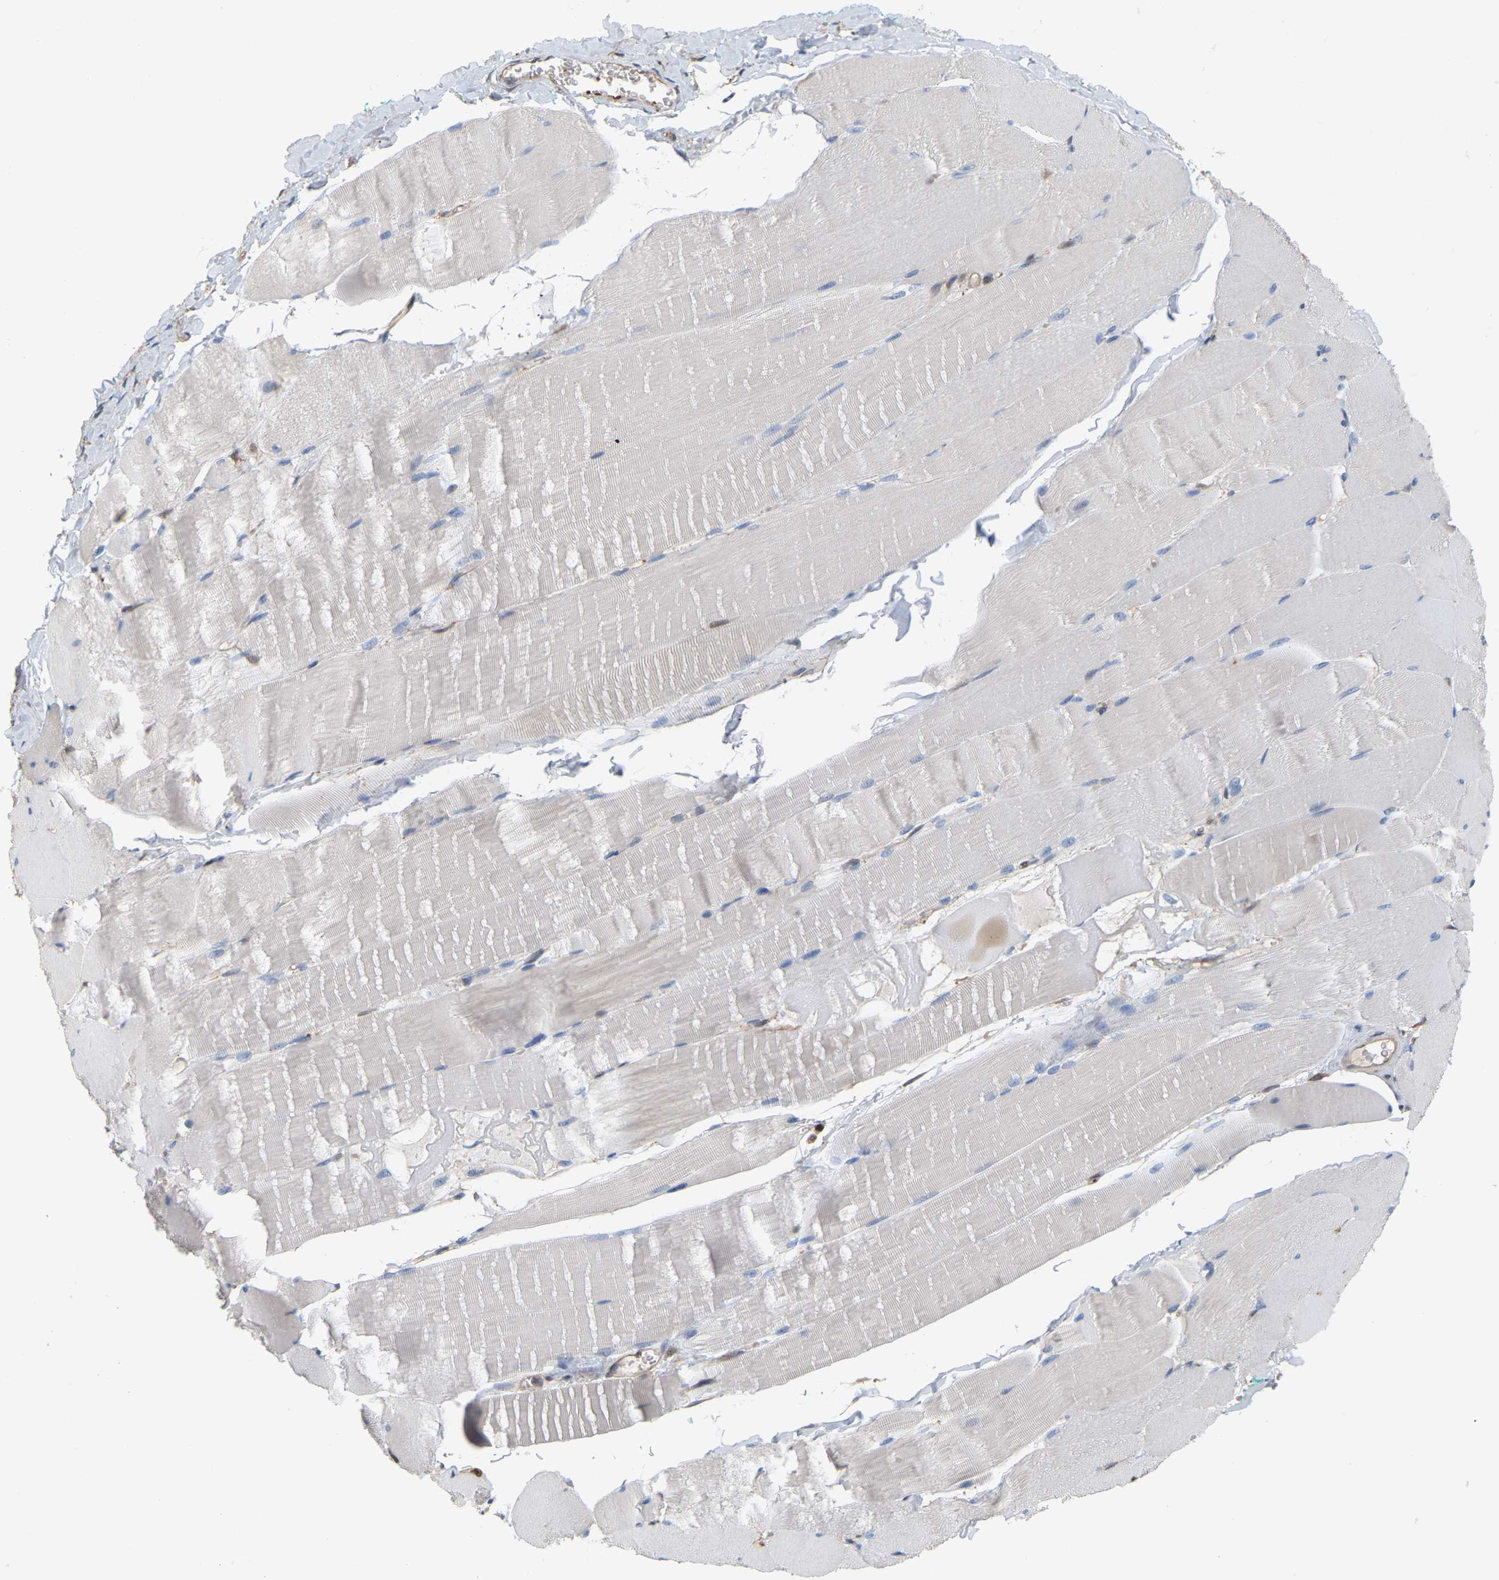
{"staining": {"intensity": "negative", "quantity": "none", "location": "none"}, "tissue": "skeletal muscle", "cell_type": "Myocytes", "image_type": "normal", "snomed": [{"axis": "morphology", "description": "Normal tissue, NOS"}, {"axis": "morphology", "description": "Squamous cell carcinoma, NOS"}, {"axis": "topography", "description": "Skeletal muscle"}], "caption": "Histopathology image shows no protein positivity in myocytes of normal skeletal muscle. Brightfield microscopy of immunohistochemistry stained with DAB (3,3'-diaminobenzidine) (brown) and hematoxylin (blue), captured at high magnification.", "gene": "MTPN", "patient": {"sex": "male", "age": 51}}